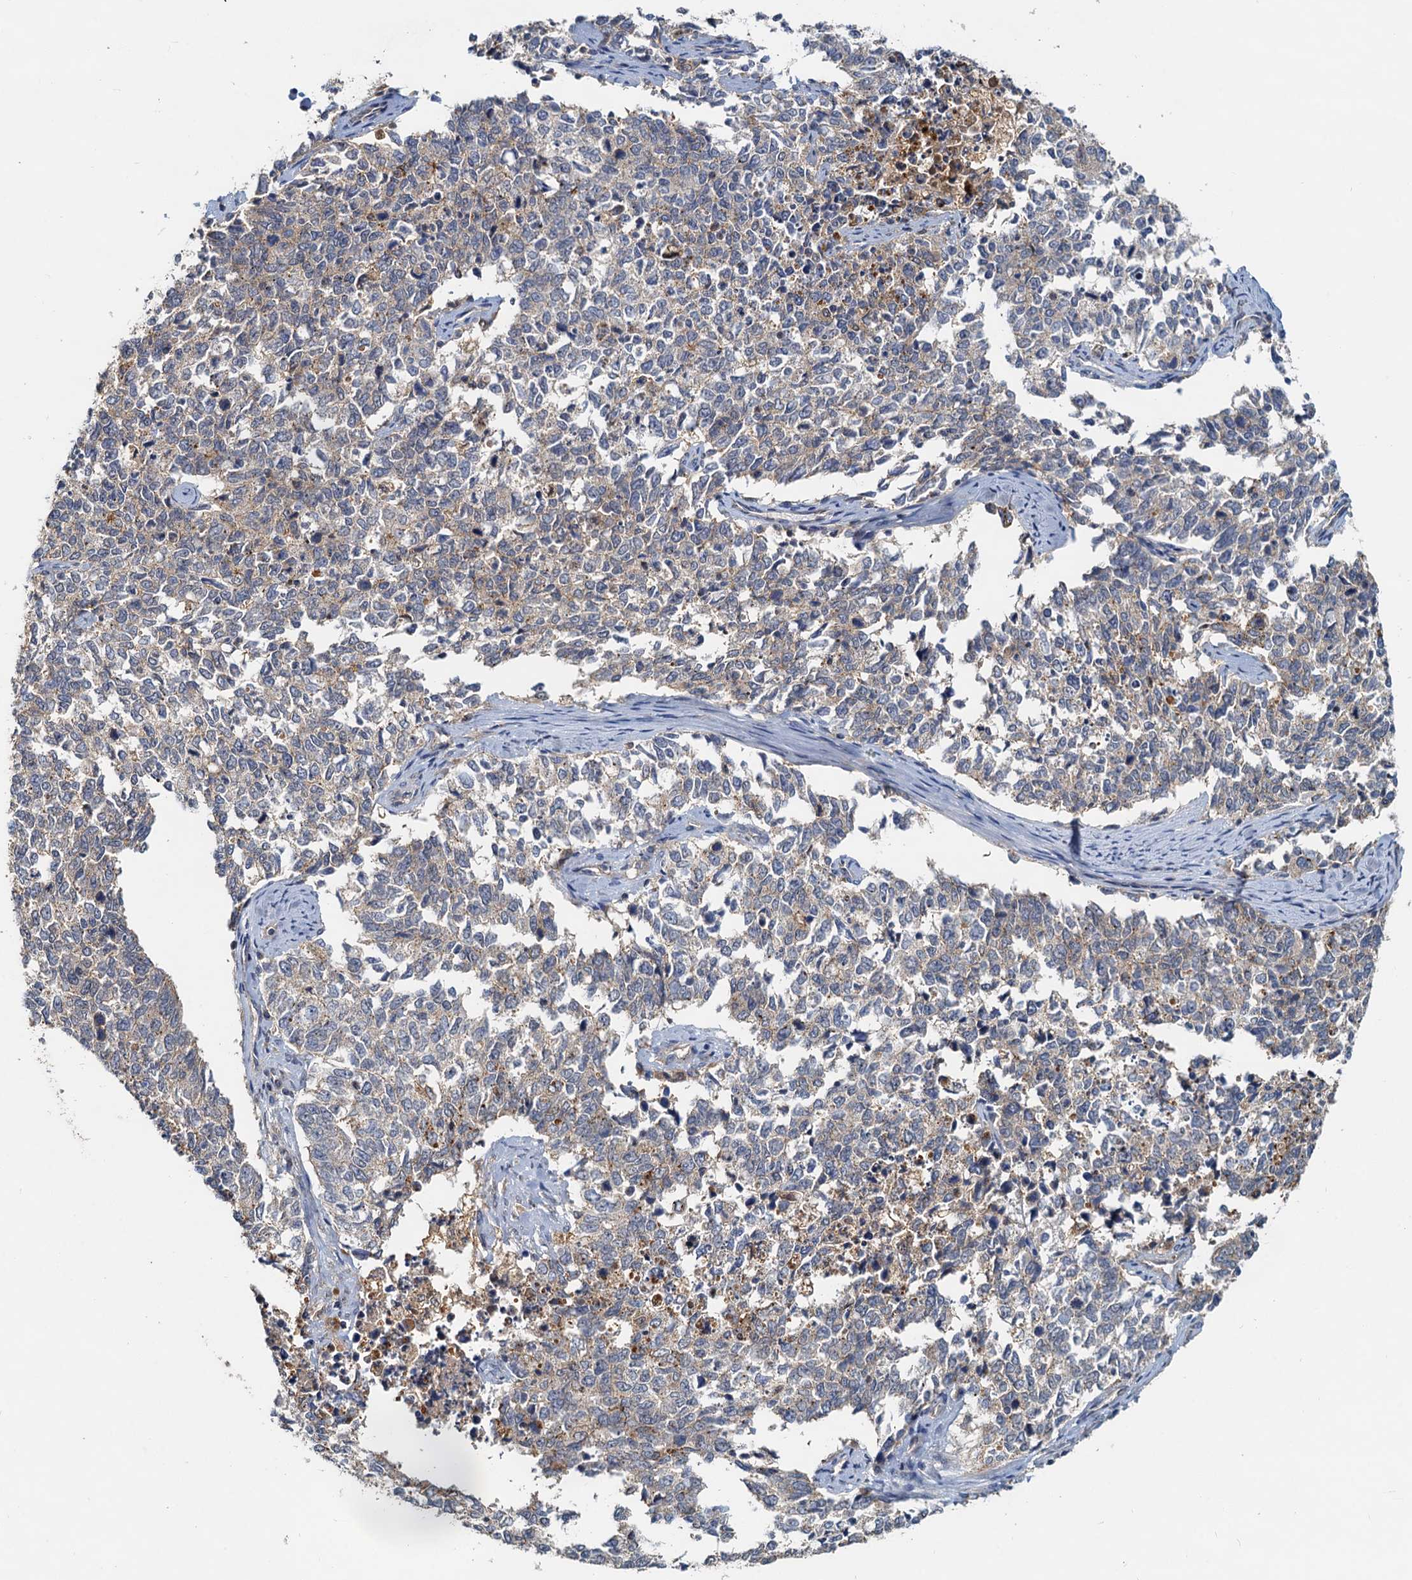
{"staining": {"intensity": "weak", "quantity": "<25%", "location": "cytoplasmic/membranous"}, "tissue": "cervical cancer", "cell_type": "Tumor cells", "image_type": "cancer", "snomed": [{"axis": "morphology", "description": "Squamous cell carcinoma, NOS"}, {"axis": "topography", "description": "Cervix"}], "caption": "A high-resolution photomicrograph shows immunohistochemistry staining of cervical cancer (squamous cell carcinoma), which shows no significant expression in tumor cells. Nuclei are stained in blue.", "gene": "TOLLIP", "patient": {"sex": "female", "age": 63}}